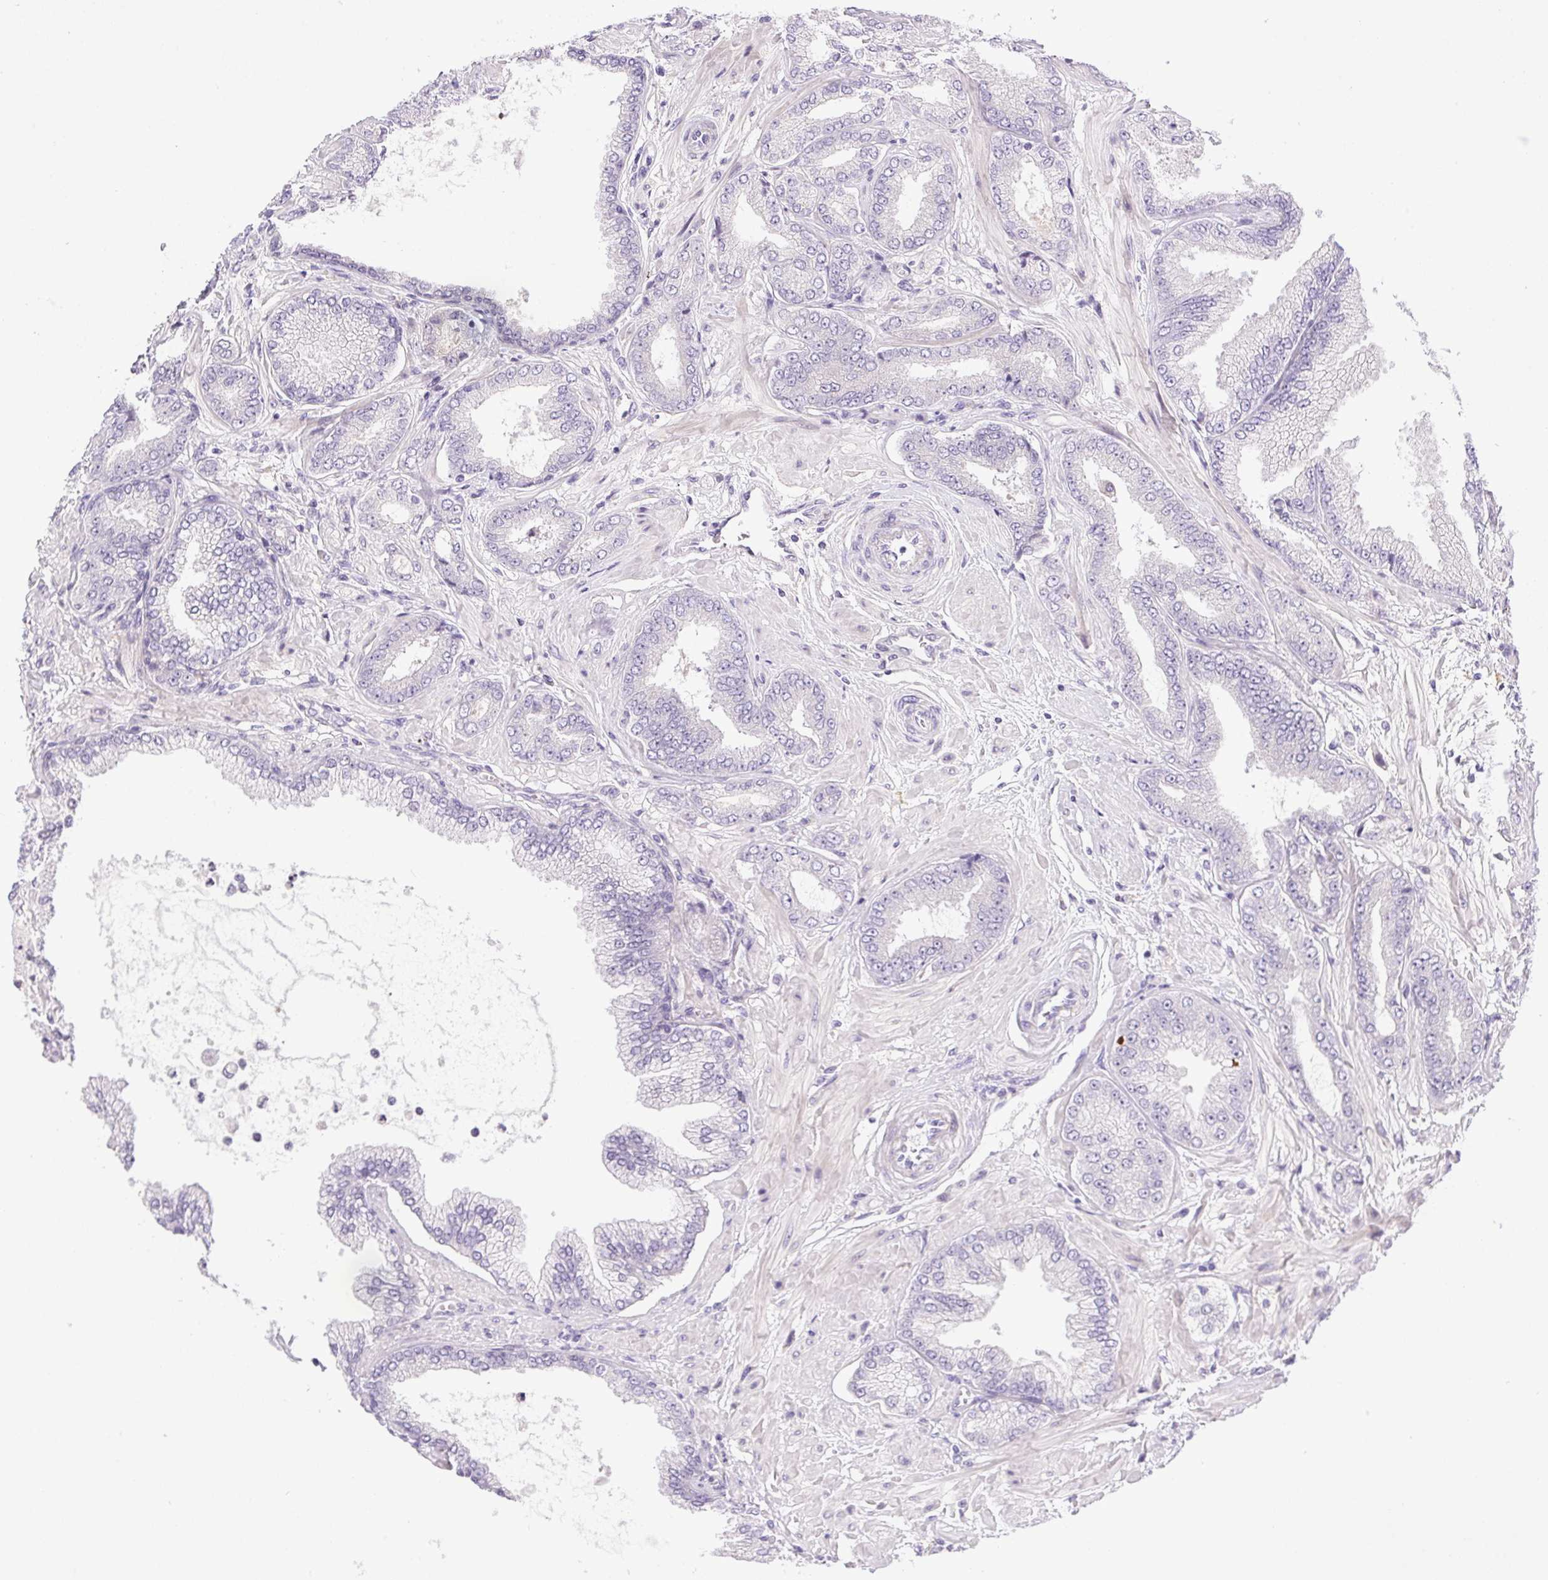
{"staining": {"intensity": "negative", "quantity": "none", "location": "none"}, "tissue": "prostate cancer", "cell_type": "Tumor cells", "image_type": "cancer", "snomed": [{"axis": "morphology", "description": "Adenocarcinoma, Low grade"}, {"axis": "topography", "description": "Prostate"}], "caption": "This is a micrograph of IHC staining of prostate cancer, which shows no positivity in tumor cells.", "gene": "LRRTM1", "patient": {"sex": "male", "age": 55}}